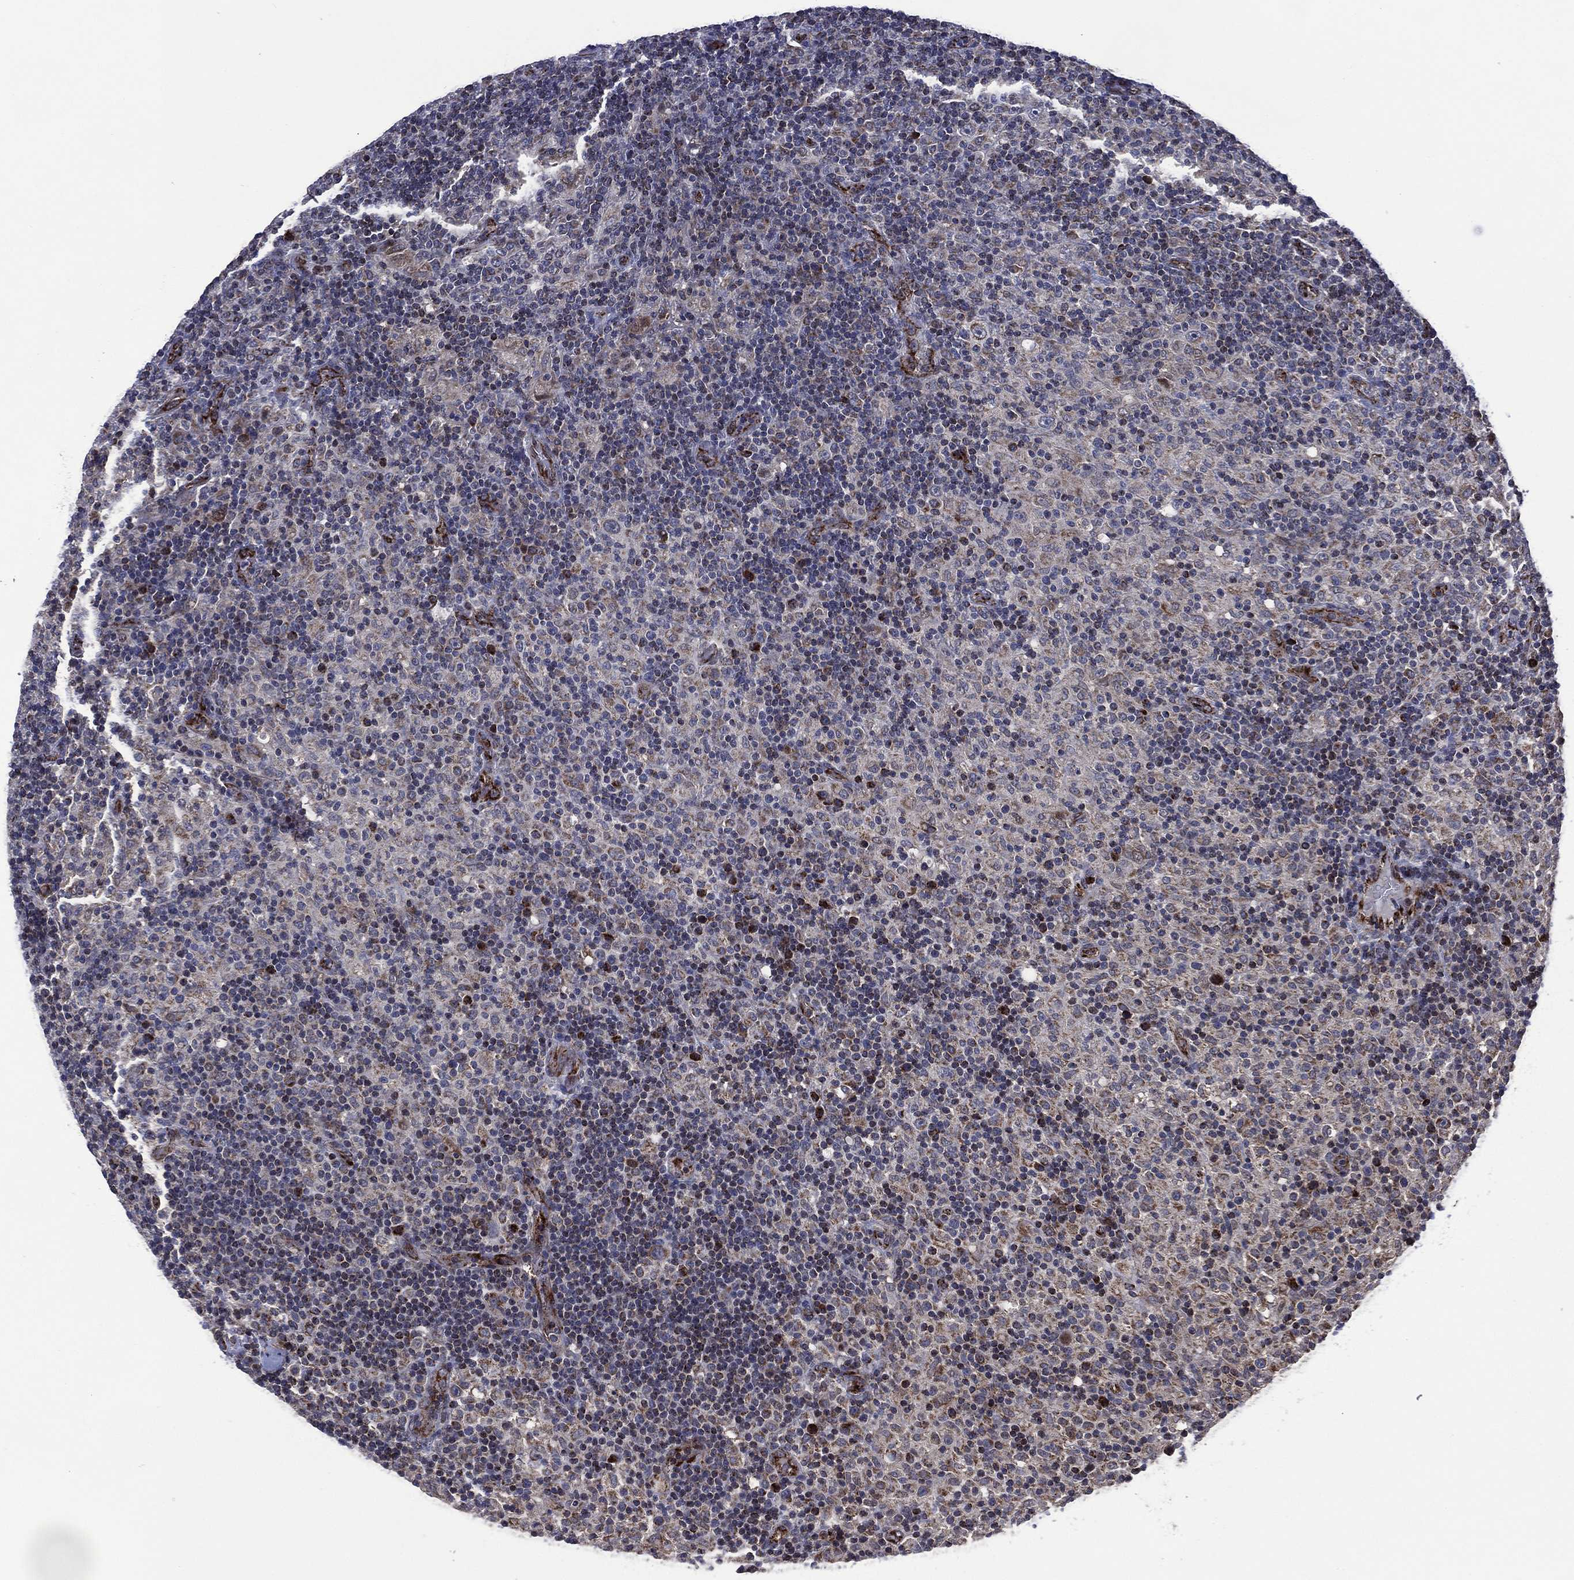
{"staining": {"intensity": "moderate", "quantity": "<25%", "location": "cytoplasmic/membranous"}, "tissue": "lymphoma", "cell_type": "Tumor cells", "image_type": "cancer", "snomed": [{"axis": "morphology", "description": "Hodgkin's disease, NOS"}, {"axis": "topography", "description": "Lymph node"}], "caption": "Hodgkin's disease stained with DAB immunohistochemistry shows low levels of moderate cytoplasmic/membranous staining in about <25% of tumor cells.", "gene": "HTD2", "patient": {"sex": "male", "age": 70}}